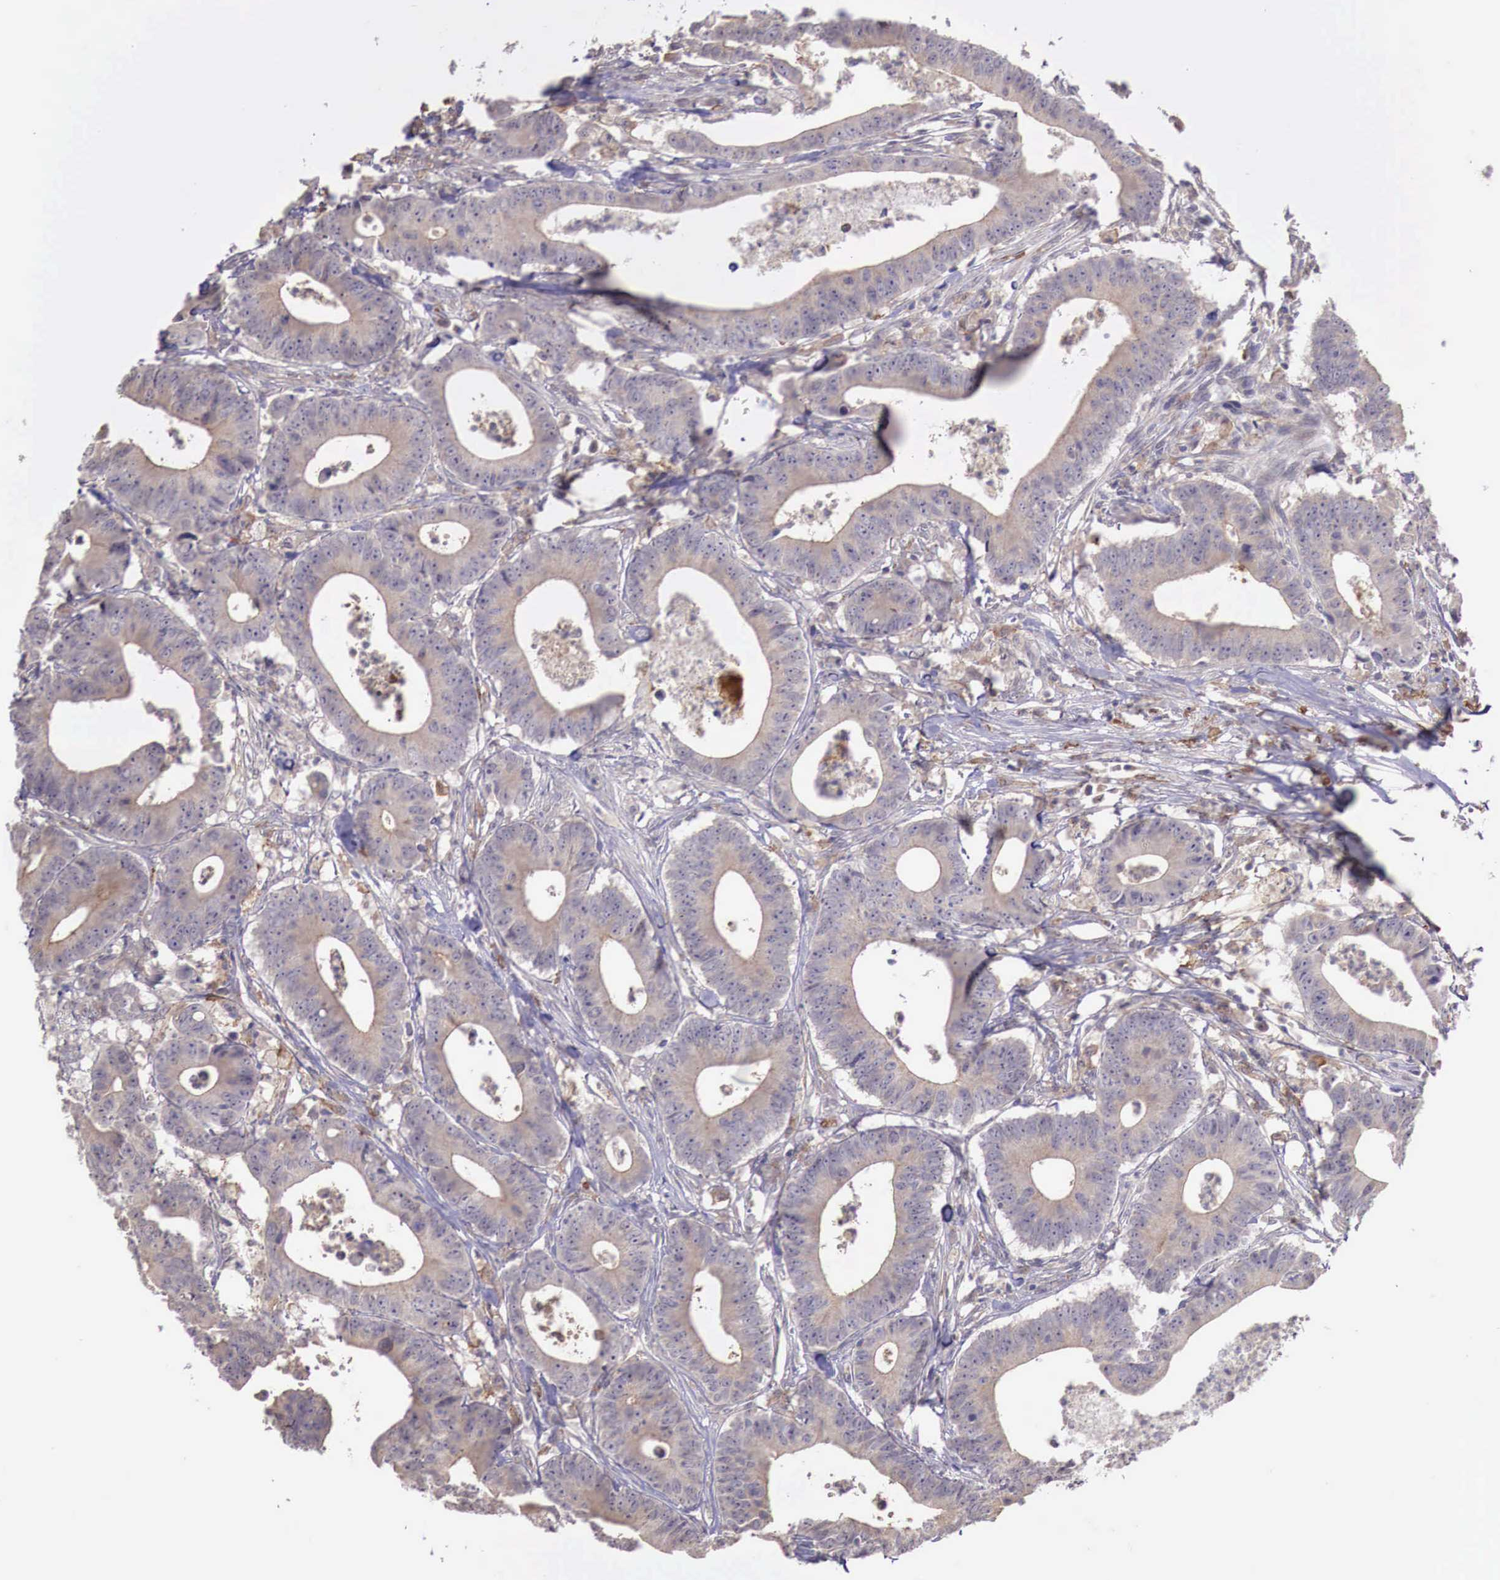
{"staining": {"intensity": "weak", "quantity": "25%-75%", "location": "cytoplasmic/membranous"}, "tissue": "colorectal cancer", "cell_type": "Tumor cells", "image_type": "cancer", "snomed": [{"axis": "morphology", "description": "Adenocarcinoma, NOS"}, {"axis": "topography", "description": "Colon"}], "caption": "Colorectal adenocarcinoma stained for a protein demonstrates weak cytoplasmic/membranous positivity in tumor cells.", "gene": "CHRDL1", "patient": {"sex": "male", "age": 55}}